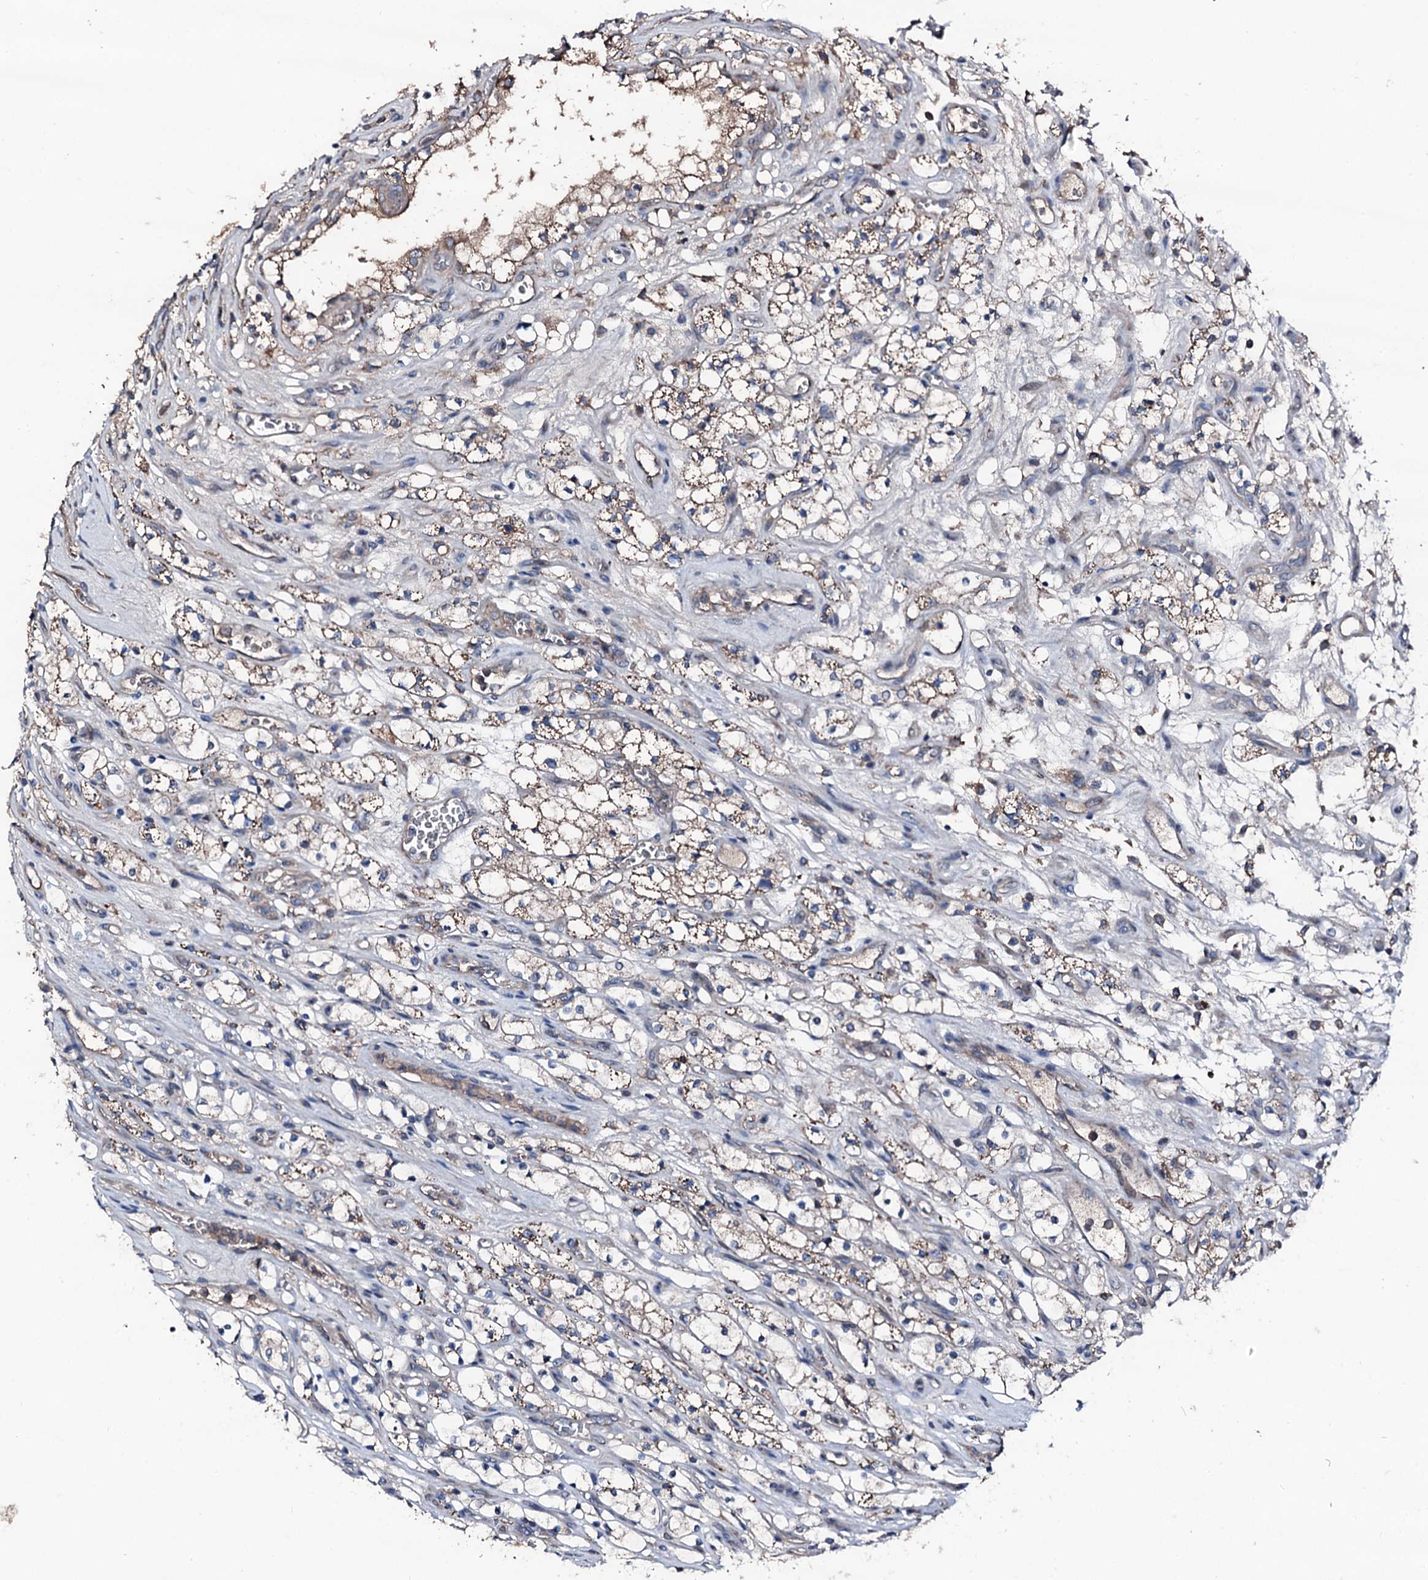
{"staining": {"intensity": "weak", "quantity": "25%-75%", "location": "cytoplasmic/membranous"}, "tissue": "renal cancer", "cell_type": "Tumor cells", "image_type": "cancer", "snomed": [{"axis": "morphology", "description": "Adenocarcinoma, NOS"}, {"axis": "topography", "description": "Kidney"}], "caption": "Immunohistochemistry (IHC) (DAB (3,3'-diaminobenzidine)) staining of human renal adenocarcinoma displays weak cytoplasmic/membranous protein positivity in about 25%-75% of tumor cells.", "gene": "TRAFD1", "patient": {"sex": "female", "age": 69}}